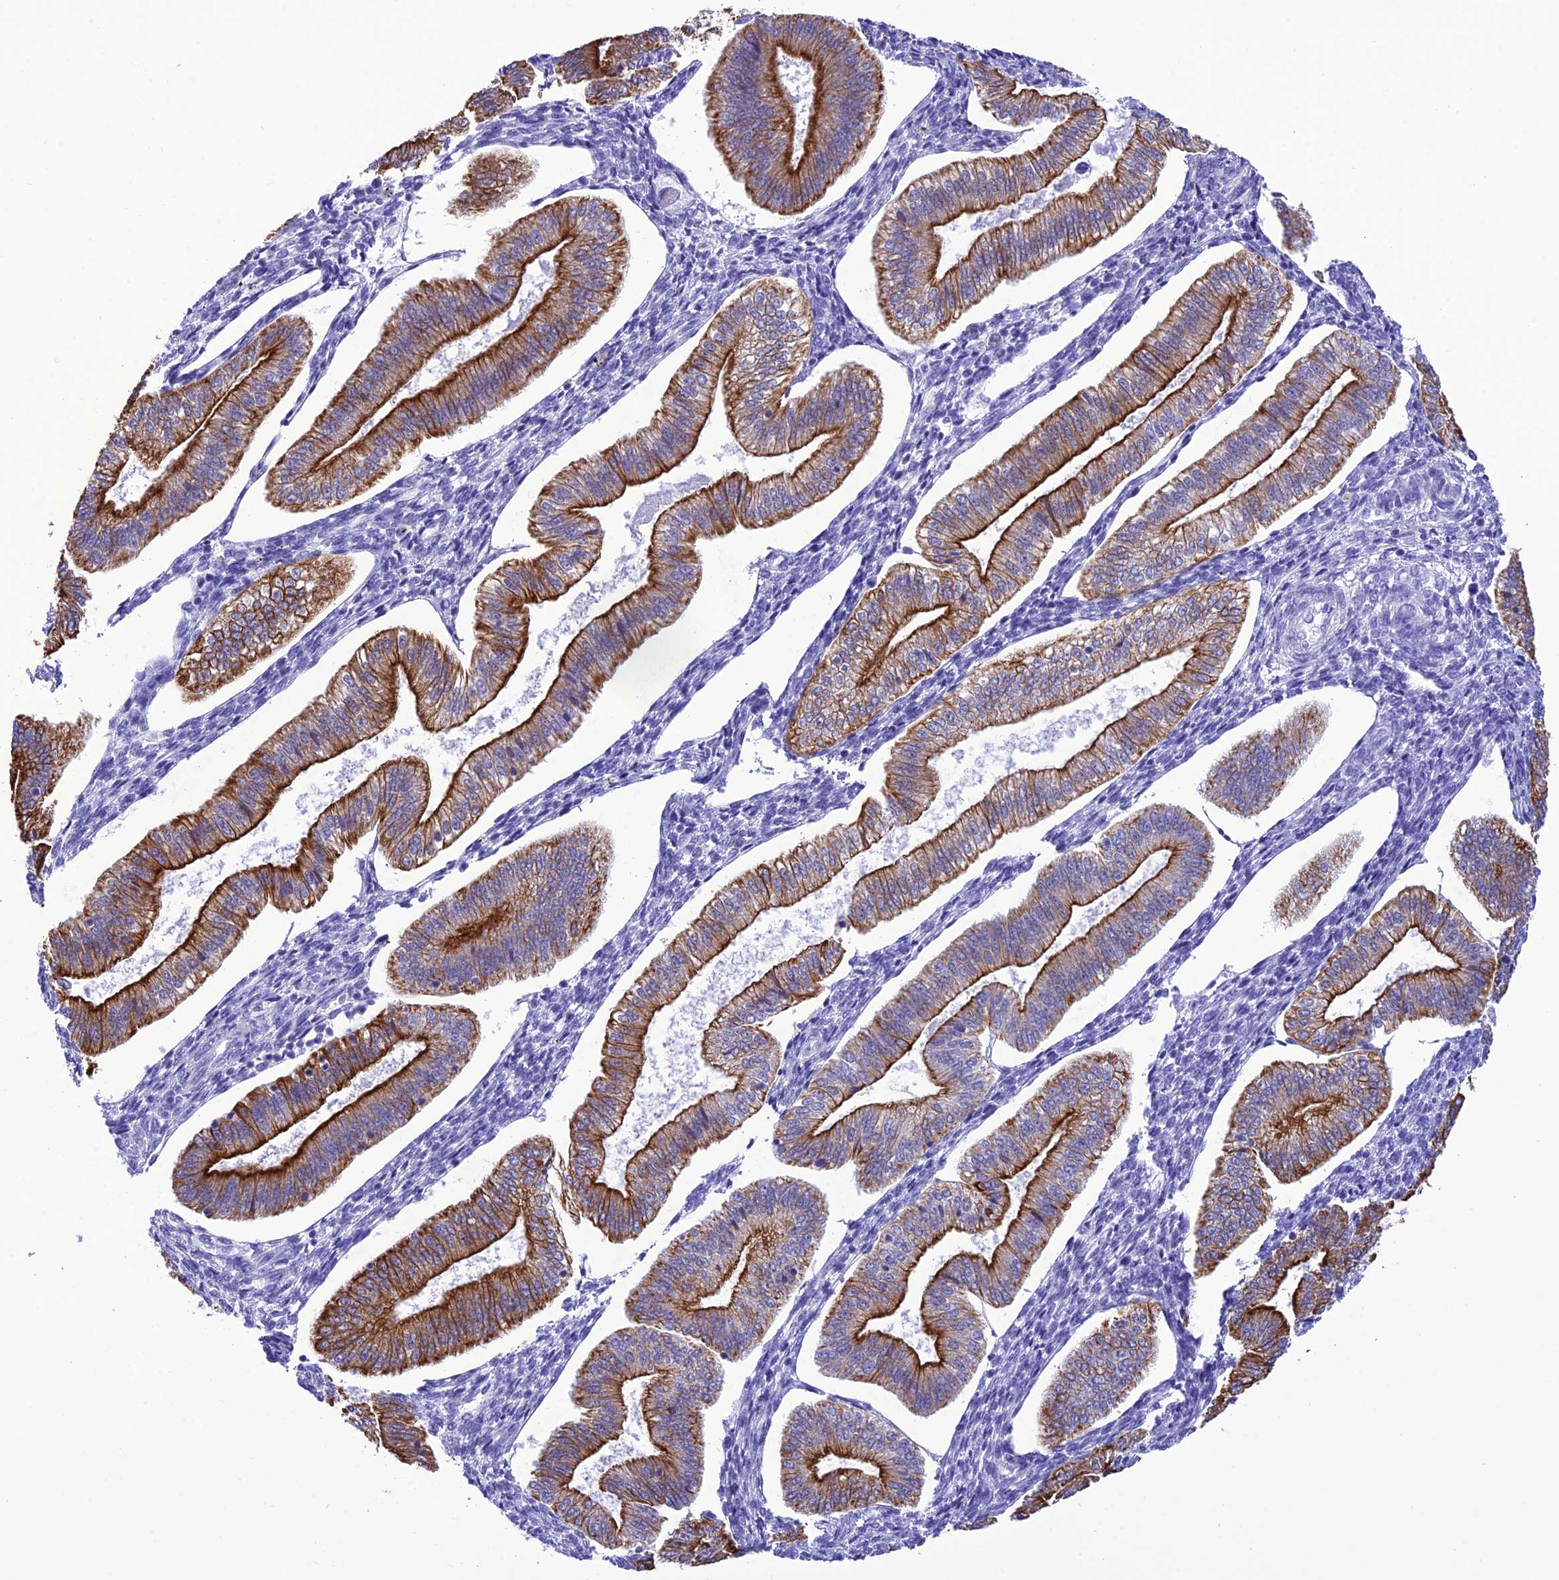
{"staining": {"intensity": "negative", "quantity": "none", "location": "none"}, "tissue": "endometrium", "cell_type": "Cells in endometrial stroma", "image_type": "normal", "snomed": [{"axis": "morphology", "description": "Normal tissue, NOS"}, {"axis": "topography", "description": "Endometrium"}], "caption": "Micrograph shows no significant protein expression in cells in endometrial stroma of normal endometrium. (Brightfield microscopy of DAB (3,3'-diaminobenzidine) IHC at high magnification).", "gene": "VPS52", "patient": {"sex": "female", "age": 34}}